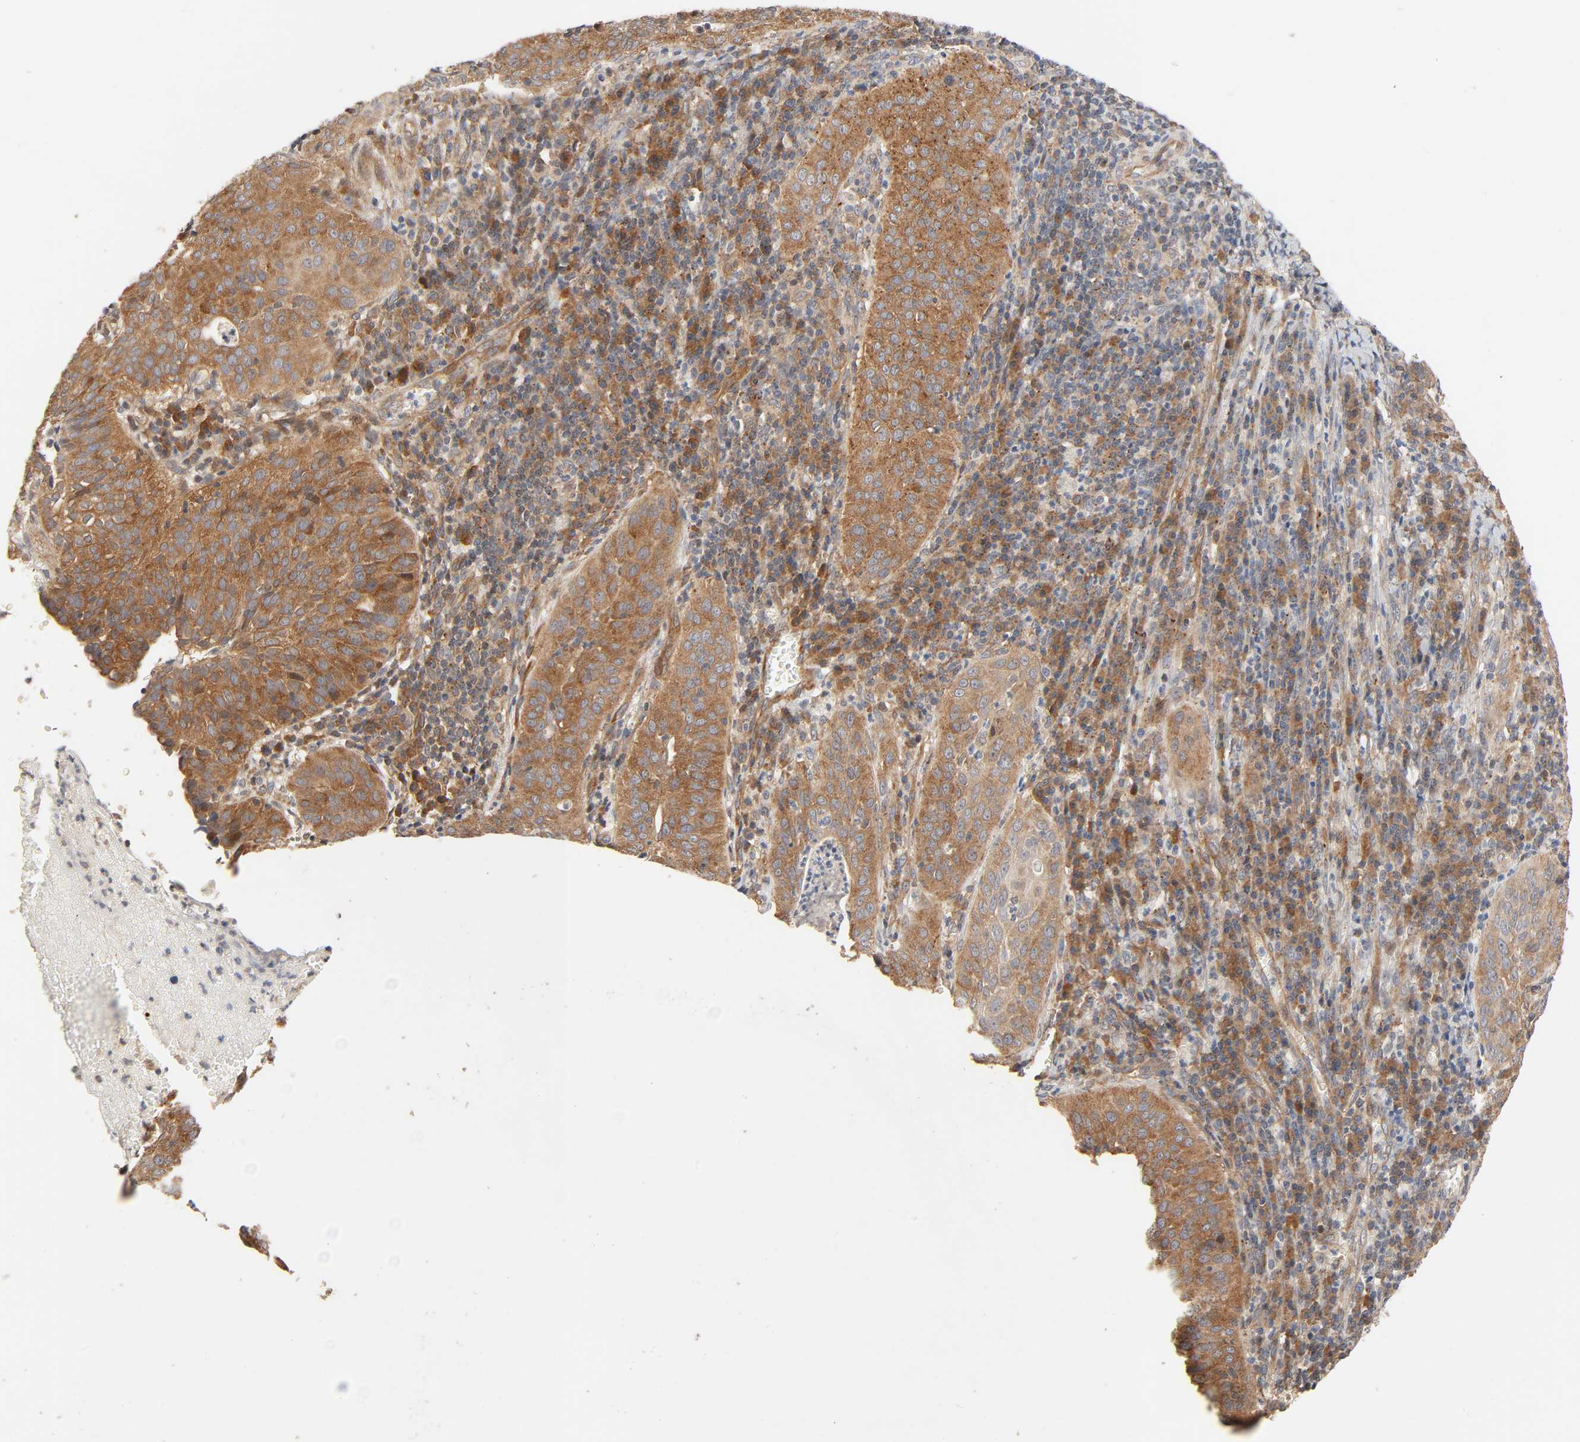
{"staining": {"intensity": "moderate", "quantity": ">75%", "location": "cytoplasmic/membranous"}, "tissue": "cervical cancer", "cell_type": "Tumor cells", "image_type": "cancer", "snomed": [{"axis": "morphology", "description": "Squamous cell carcinoma, NOS"}, {"axis": "topography", "description": "Cervix"}], "caption": "Immunohistochemical staining of cervical squamous cell carcinoma displays medium levels of moderate cytoplasmic/membranous protein expression in approximately >75% of tumor cells. The staining is performed using DAB brown chromogen to label protein expression. The nuclei are counter-stained blue using hematoxylin.", "gene": "NEMF", "patient": {"sex": "female", "age": 39}}